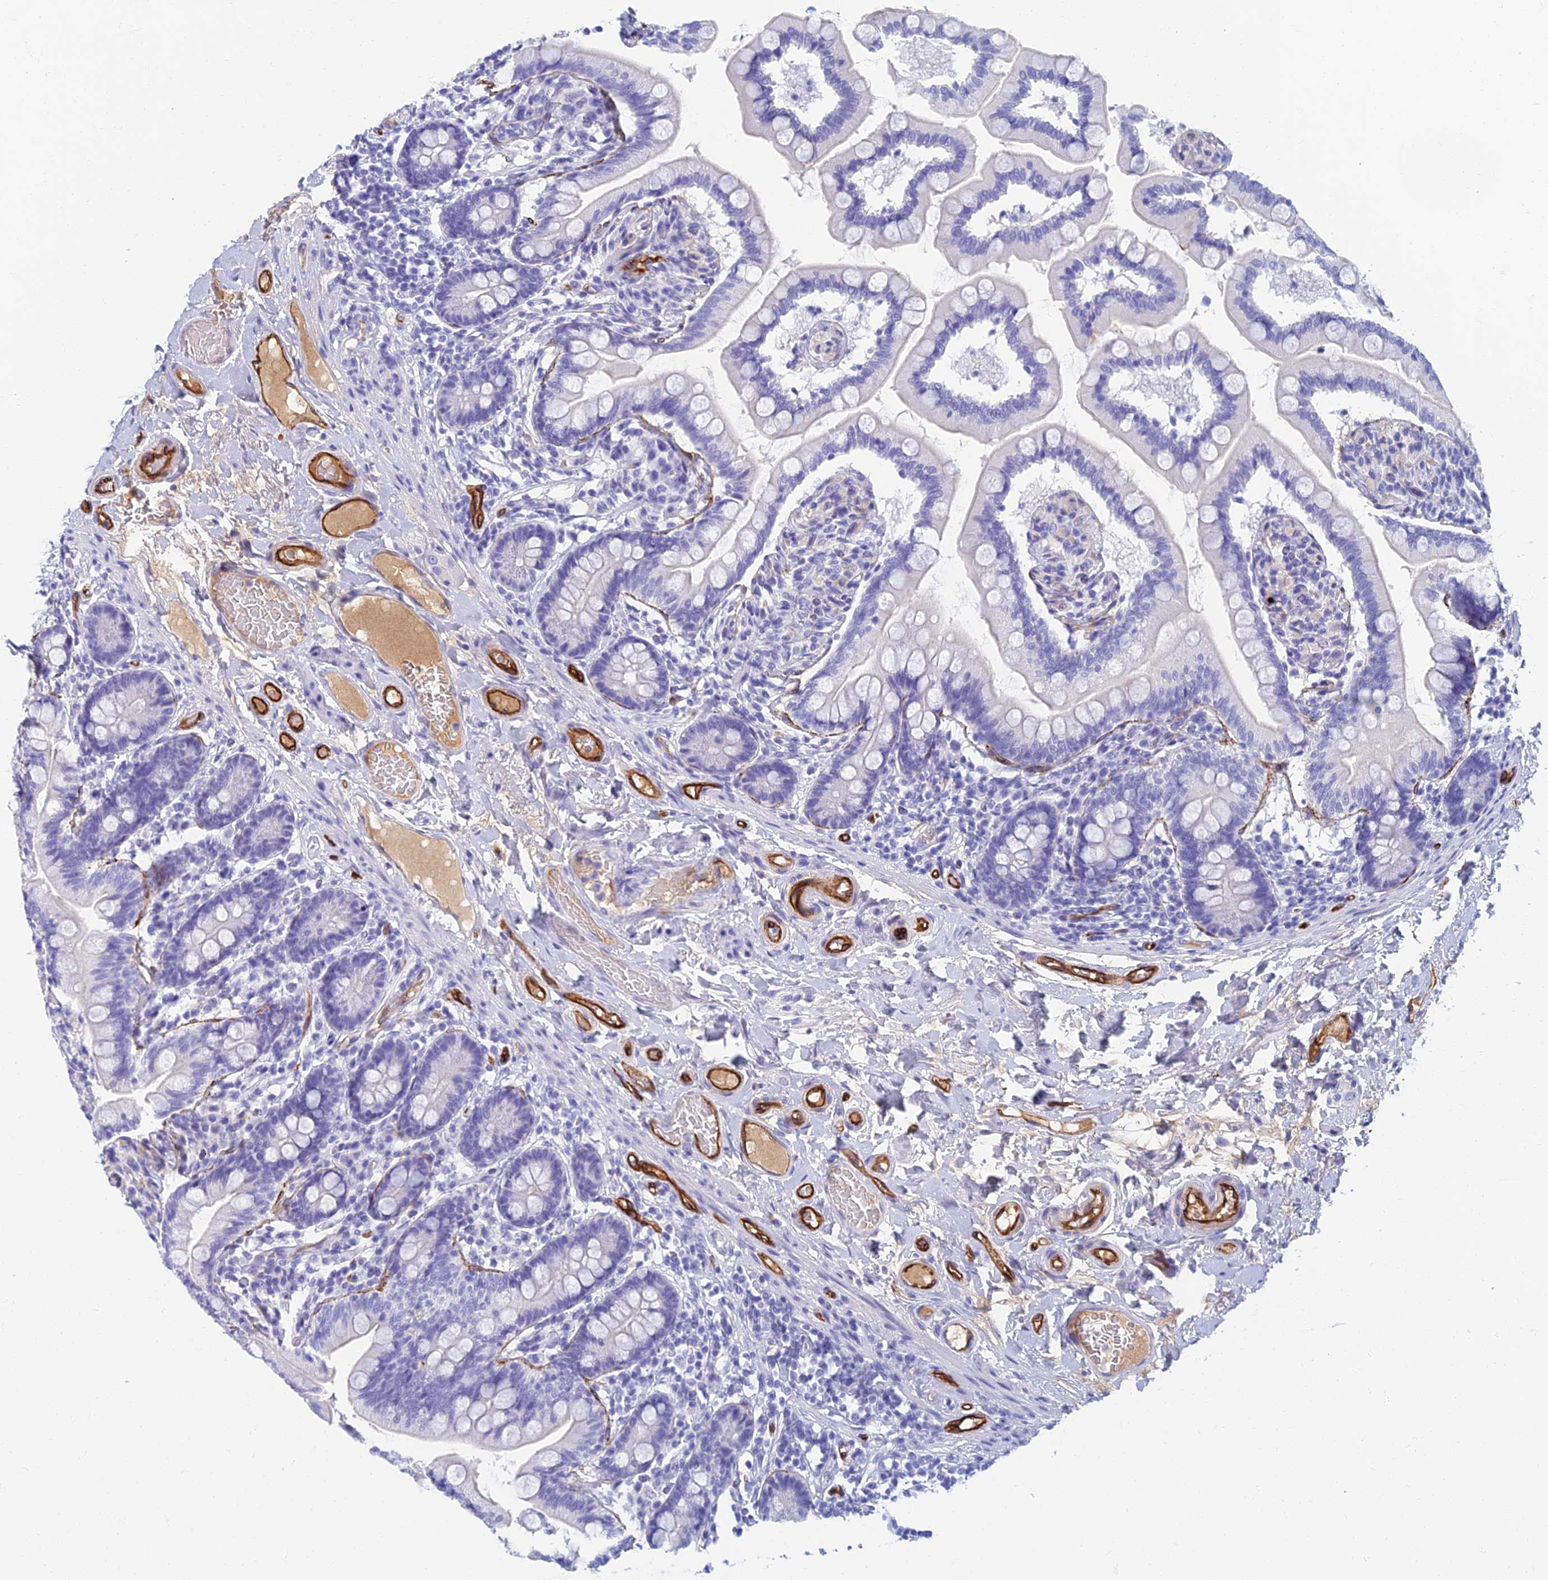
{"staining": {"intensity": "negative", "quantity": "none", "location": "none"}, "tissue": "small intestine", "cell_type": "Glandular cells", "image_type": "normal", "snomed": [{"axis": "morphology", "description": "Normal tissue, NOS"}, {"axis": "topography", "description": "Small intestine"}], "caption": "Glandular cells show no significant staining in normal small intestine. The staining is performed using DAB (3,3'-diaminobenzidine) brown chromogen with nuclei counter-stained in using hematoxylin.", "gene": "ETFRF1", "patient": {"sex": "female", "age": 64}}